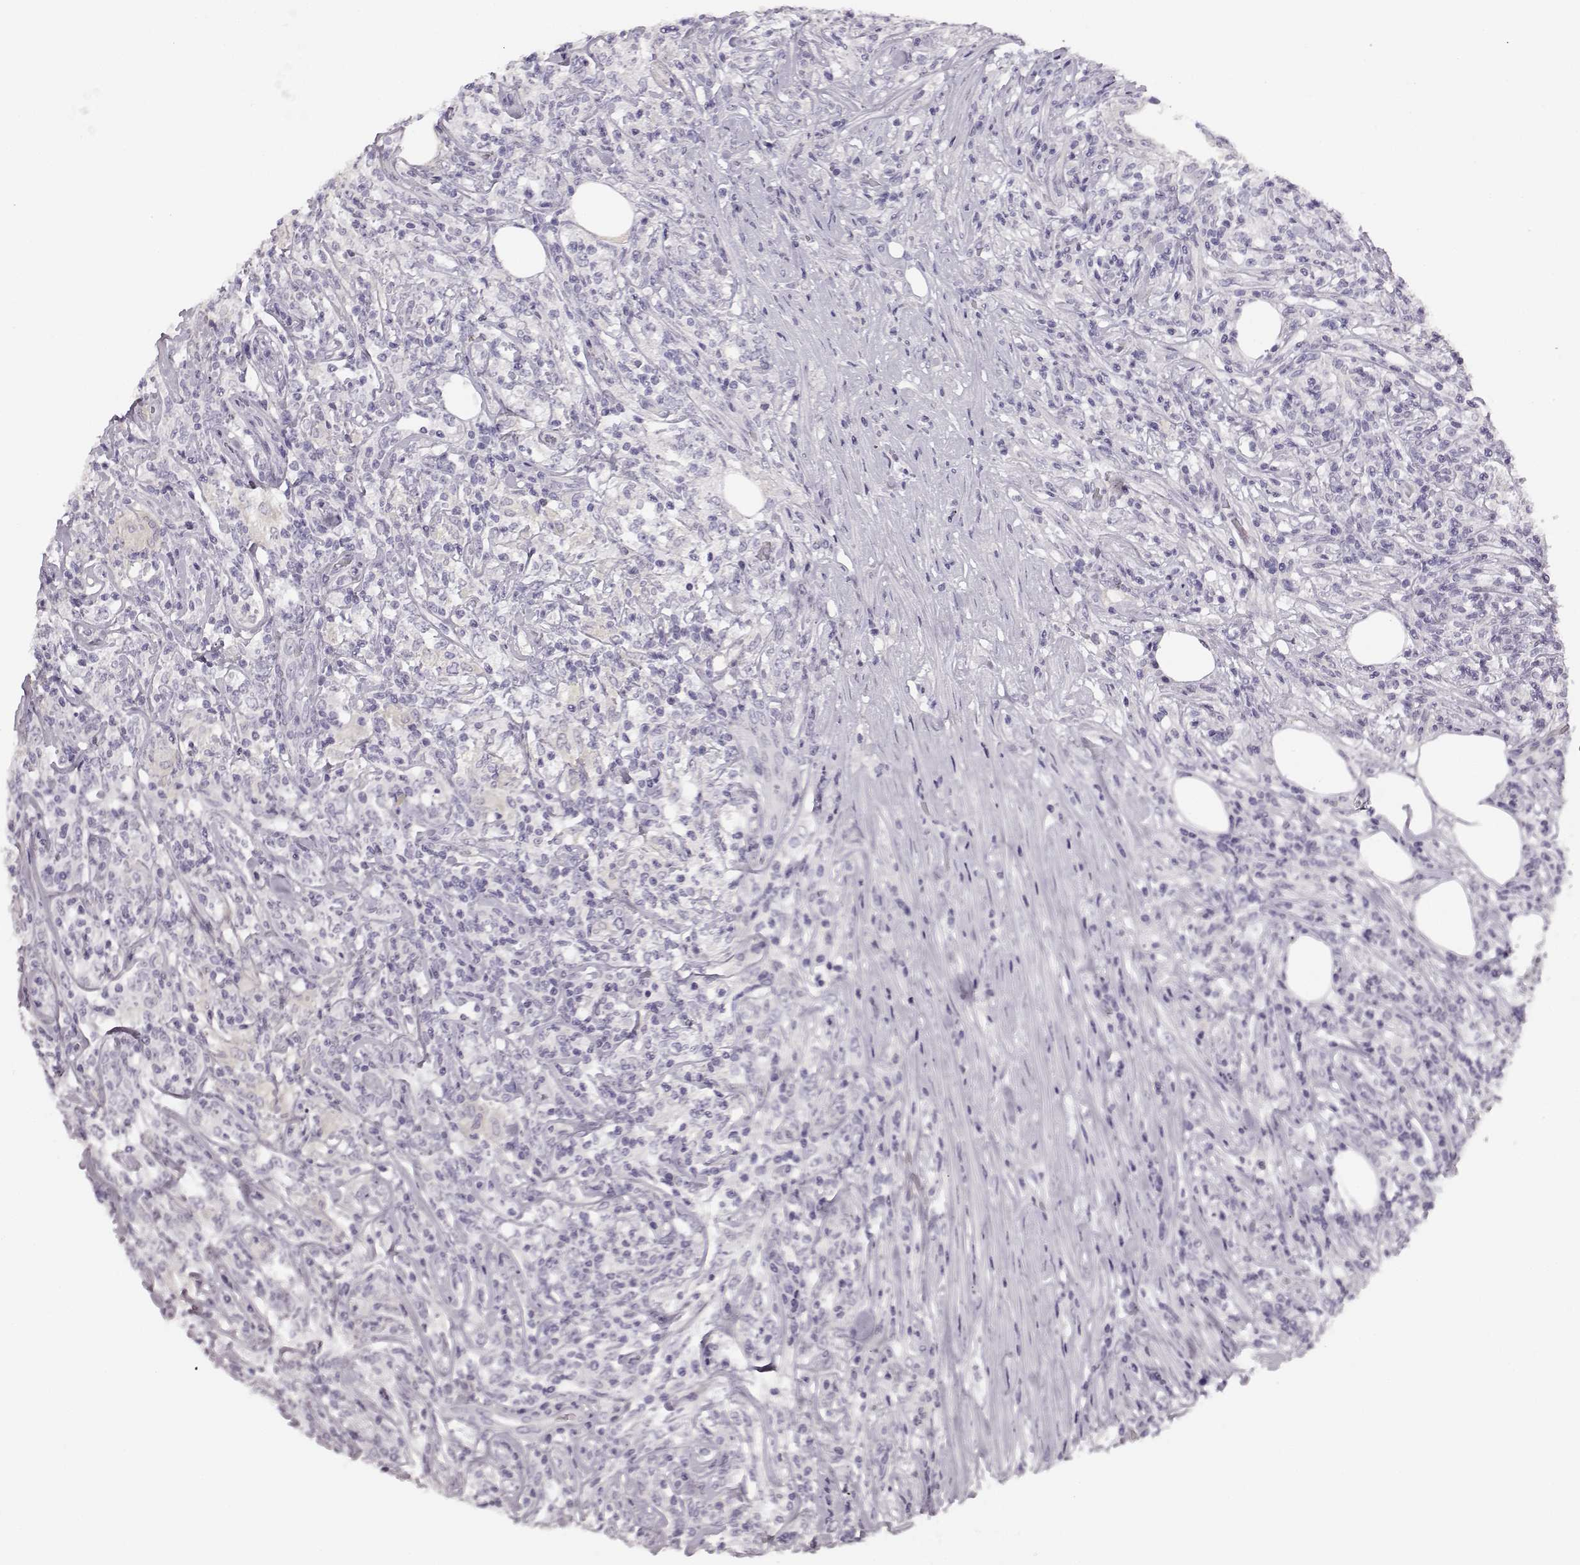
{"staining": {"intensity": "negative", "quantity": "none", "location": "none"}, "tissue": "lymphoma", "cell_type": "Tumor cells", "image_type": "cancer", "snomed": [{"axis": "morphology", "description": "Malignant lymphoma, non-Hodgkin's type, High grade"}, {"axis": "topography", "description": "Lymph node"}], "caption": "An immunohistochemistry (IHC) image of lymphoma is shown. There is no staining in tumor cells of lymphoma.", "gene": "KIAA0319", "patient": {"sex": "female", "age": 84}}